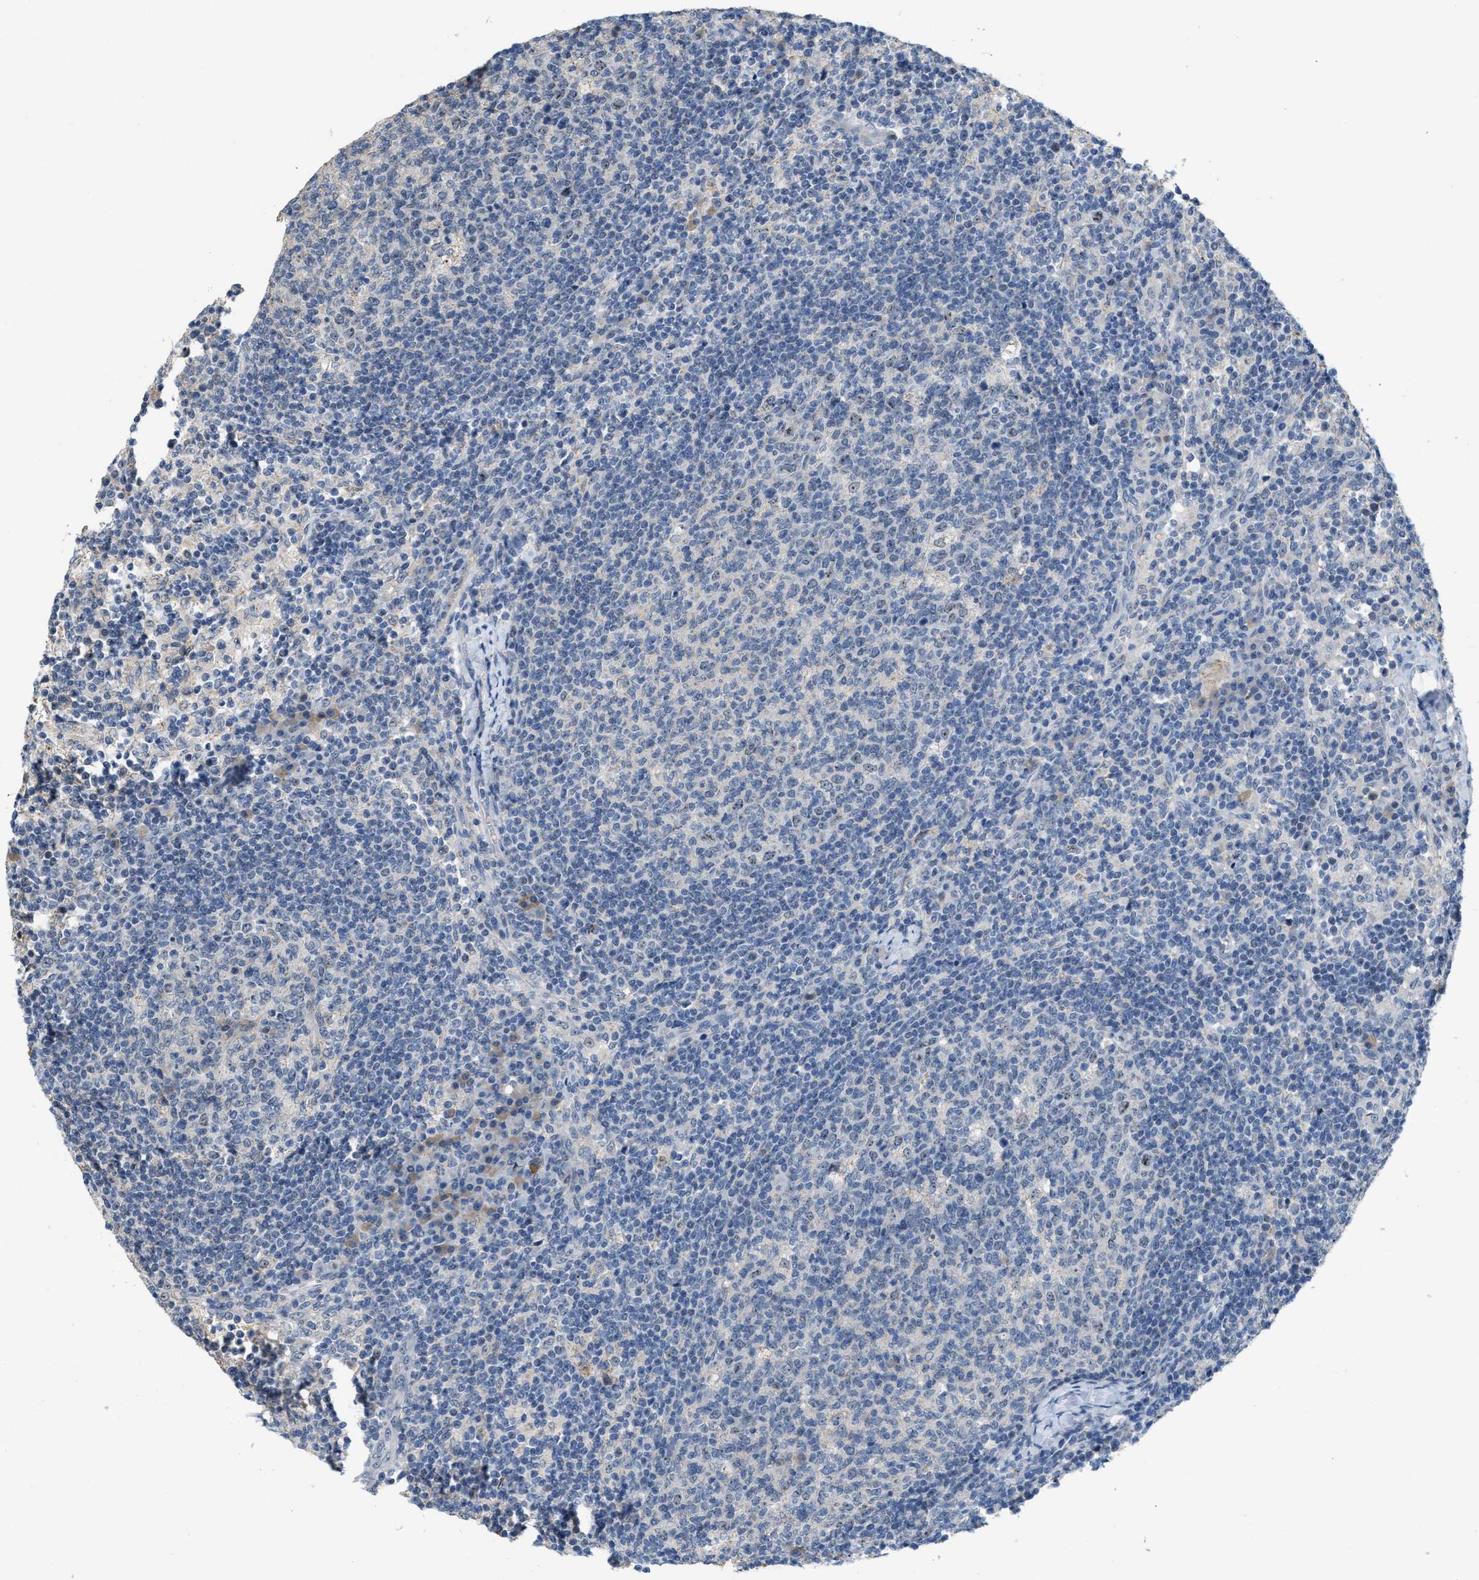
{"staining": {"intensity": "negative", "quantity": "none", "location": "none"}, "tissue": "lymph node", "cell_type": "Germinal center cells", "image_type": "normal", "snomed": [{"axis": "morphology", "description": "Normal tissue, NOS"}, {"axis": "morphology", "description": "Inflammation, NOS"}, {"axis": "topography", "description": "Lymph node"}], "caption": "This is a image of IHC staining of normal lymph node, which shows no staining in germinal center cells. Nuclei are stained in blue.", "gene": "ZNF783", "patient": {"sex": "male", "age": 55}}